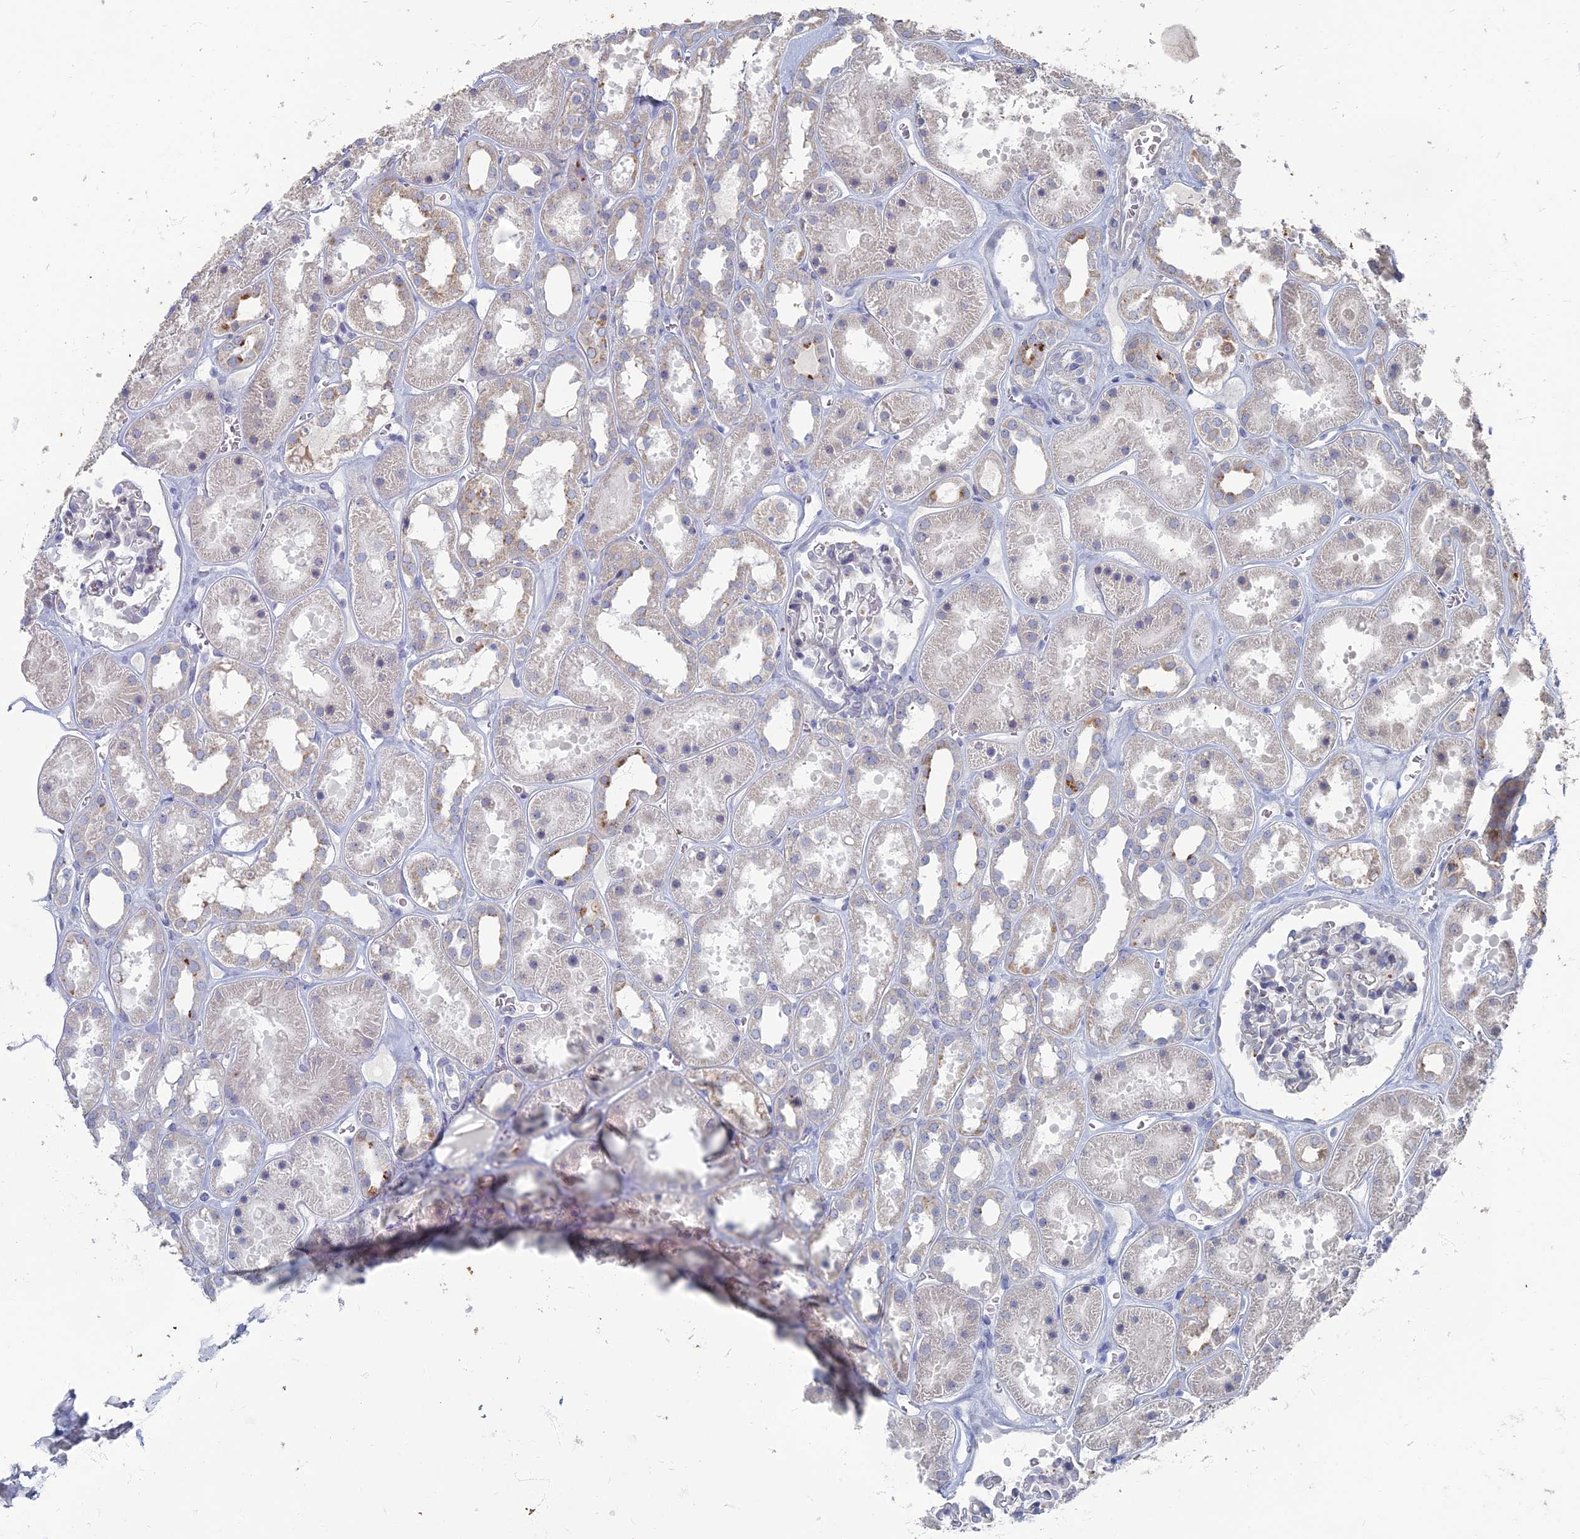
{"staining": {"intensity": "negative", "quantity": "none", "location": "none"}, "tissue": "kidney", "cell_type": "Cells in glomeruli", "image_type": "normal", "snomed": [{"axis": "morphology", "description": "Normal tissue, NOS"}, {"axis": "topography", "description": "Kidney"}], "caption": "This image is of unremarkable kidney stained with immunohistochemistry to label a protein in brown with the nuclei are counter-stained blue. There is no expression in cells in glomeruli.", "gene": "TMEM128", "patient": {"sex": "female", "age": 41}}